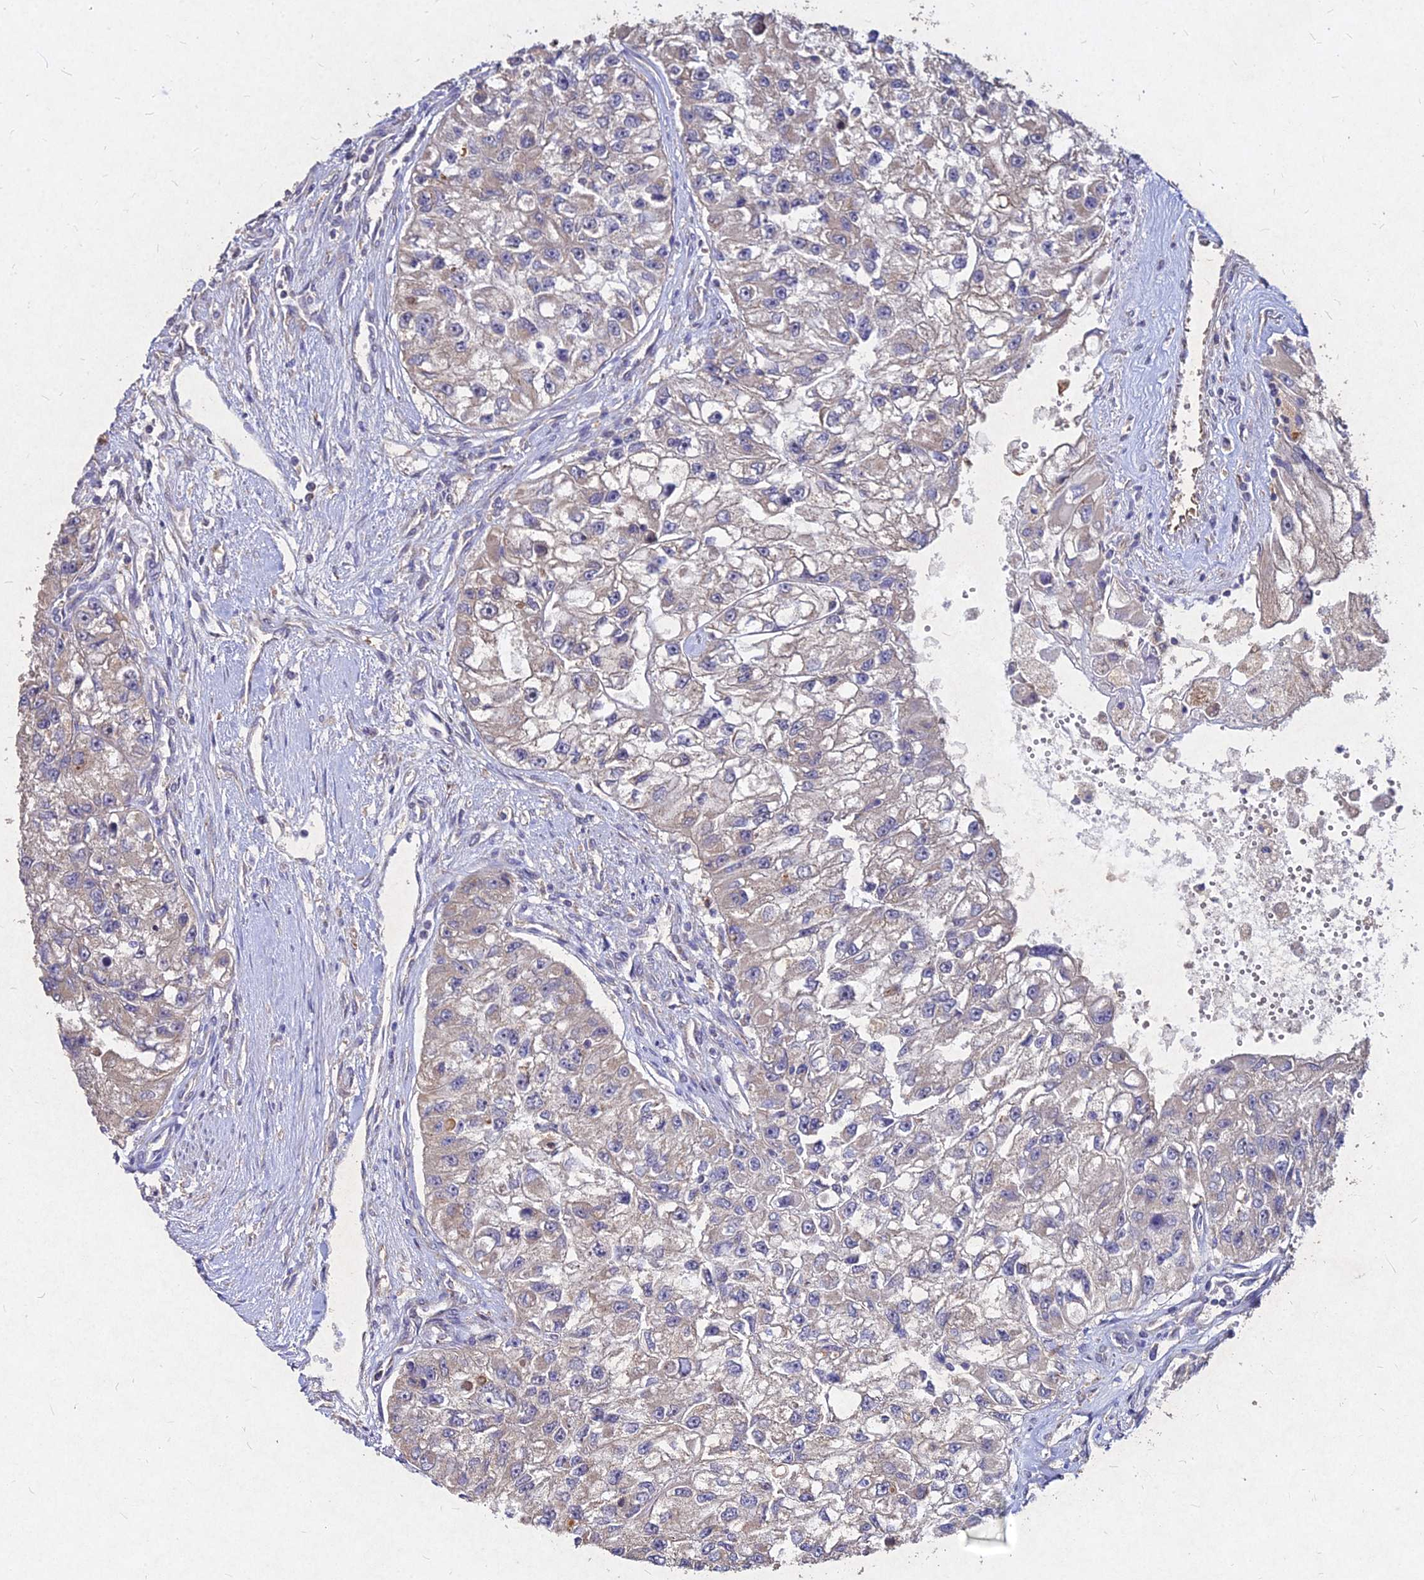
{"staining": {"intensity": "negative", "quantity": "none", "location": "none"}, "tissue": "renal cancer", "cell_type": "Tumor cells", "image_type": "cancer", "snomed": [{"axis": "morphology", "description": "Adenocarcinoma, NOS"}, {"axis": "topography", "description": "Kidney"}], "caption": "The image exhibits no significant staining in tumor cells of renal adenocarcinoma.", "gene": "SKA1", "patient": {"sex": "male", "age": 63}}